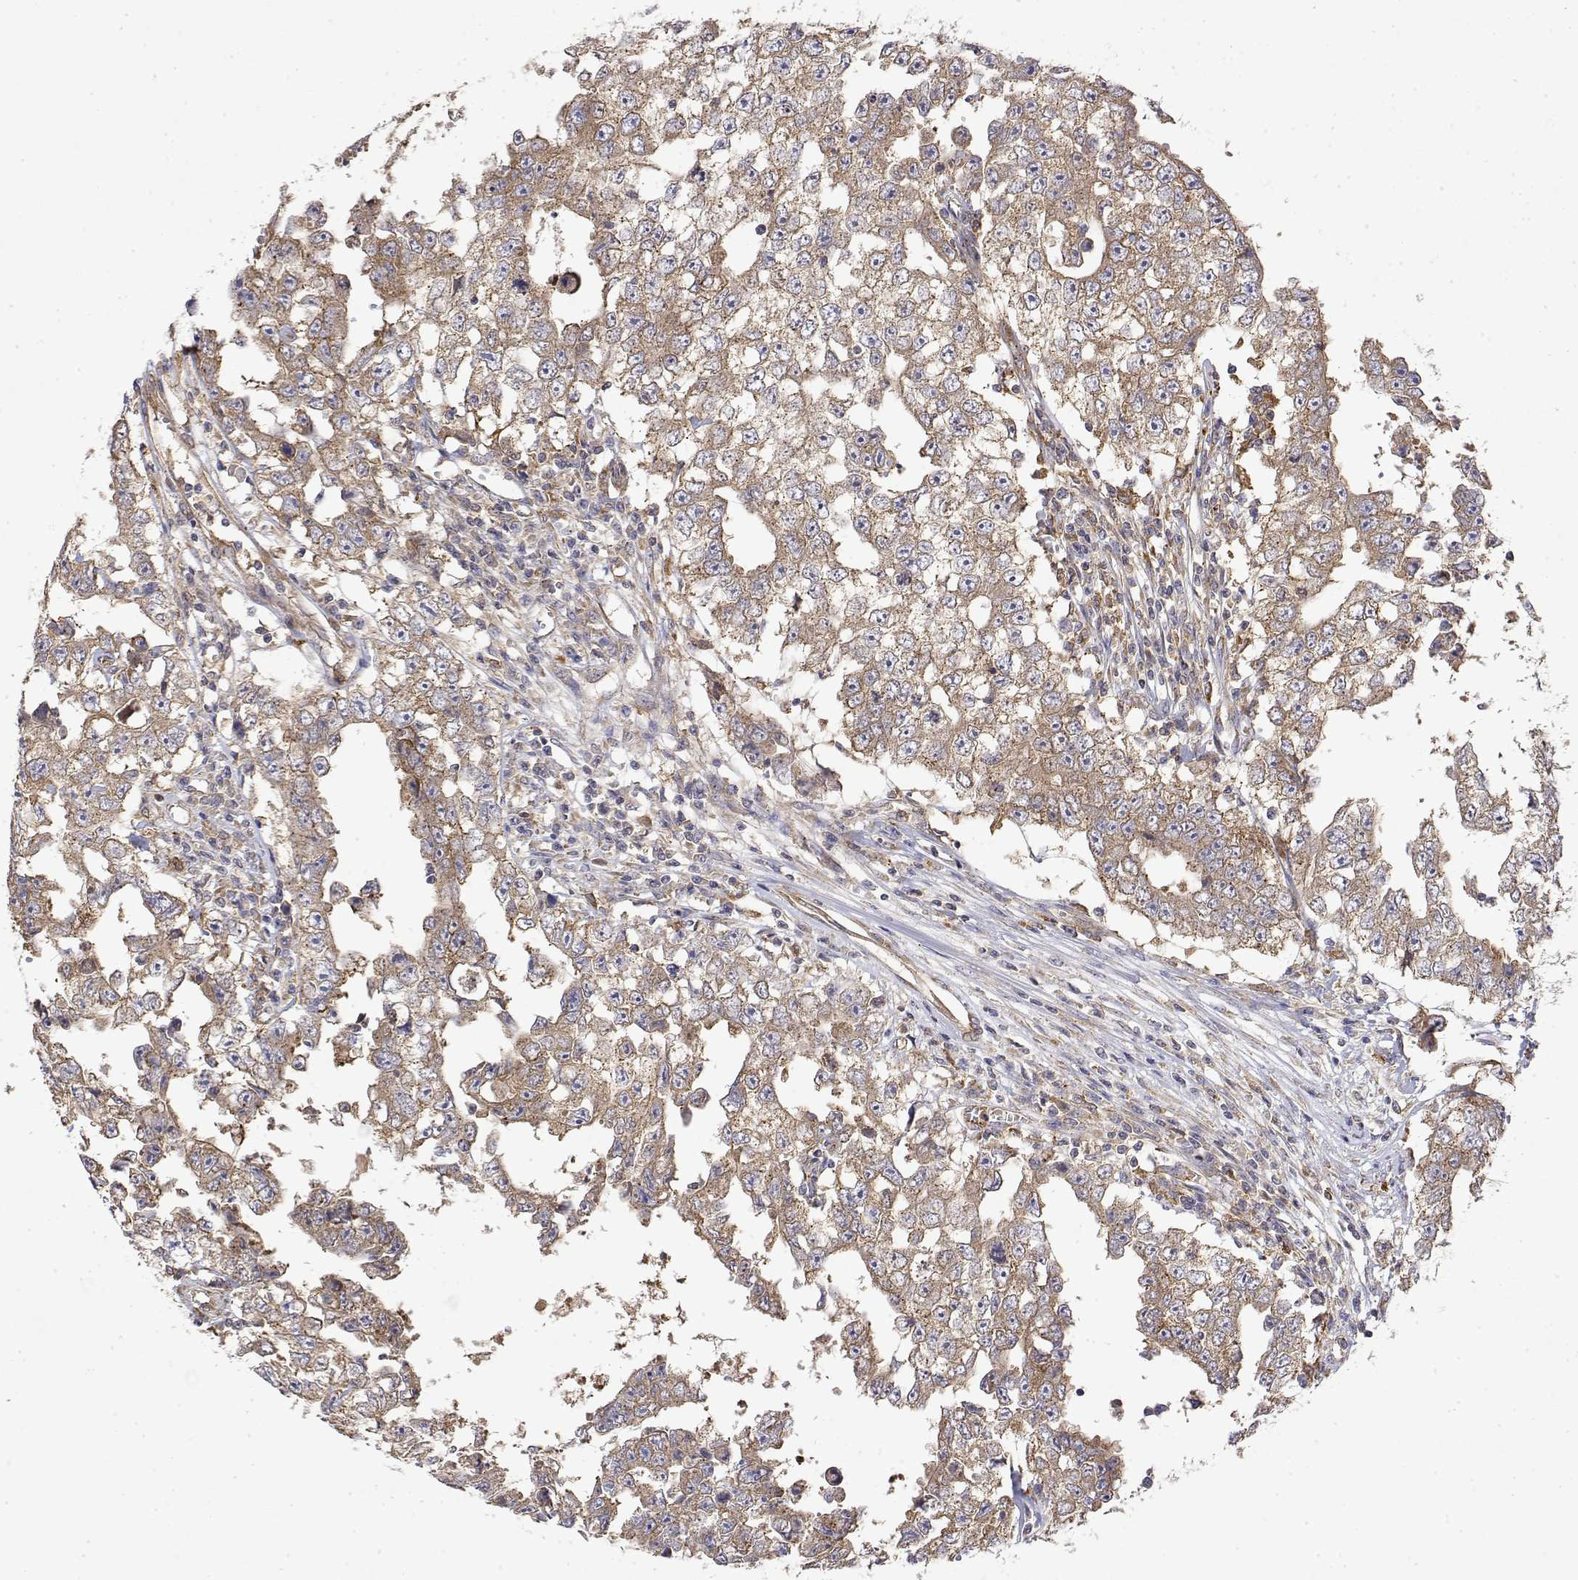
{"staining": {"intensity": "moderate", "quantity": ">75%", "location": "cytoplasmic/membranous"}, "tissue": "testis cancer", "cell_type": "Tumor cells", "image_type": "cancer", "snomed": [{"axis": "morphology", "description": "Carcinoma, Embryonal, NOS"}, {"axis": "topography", "description": "Testis"}], "caption": "Protein expression by immunohistochemistry (IHC) demonstrates moderate cytoplasmic/membranous staining in approximately >75% of tumor cells in testis cancer.", "gene": "PACSIN2", "patient": {"sex": "male", "age": 36}}